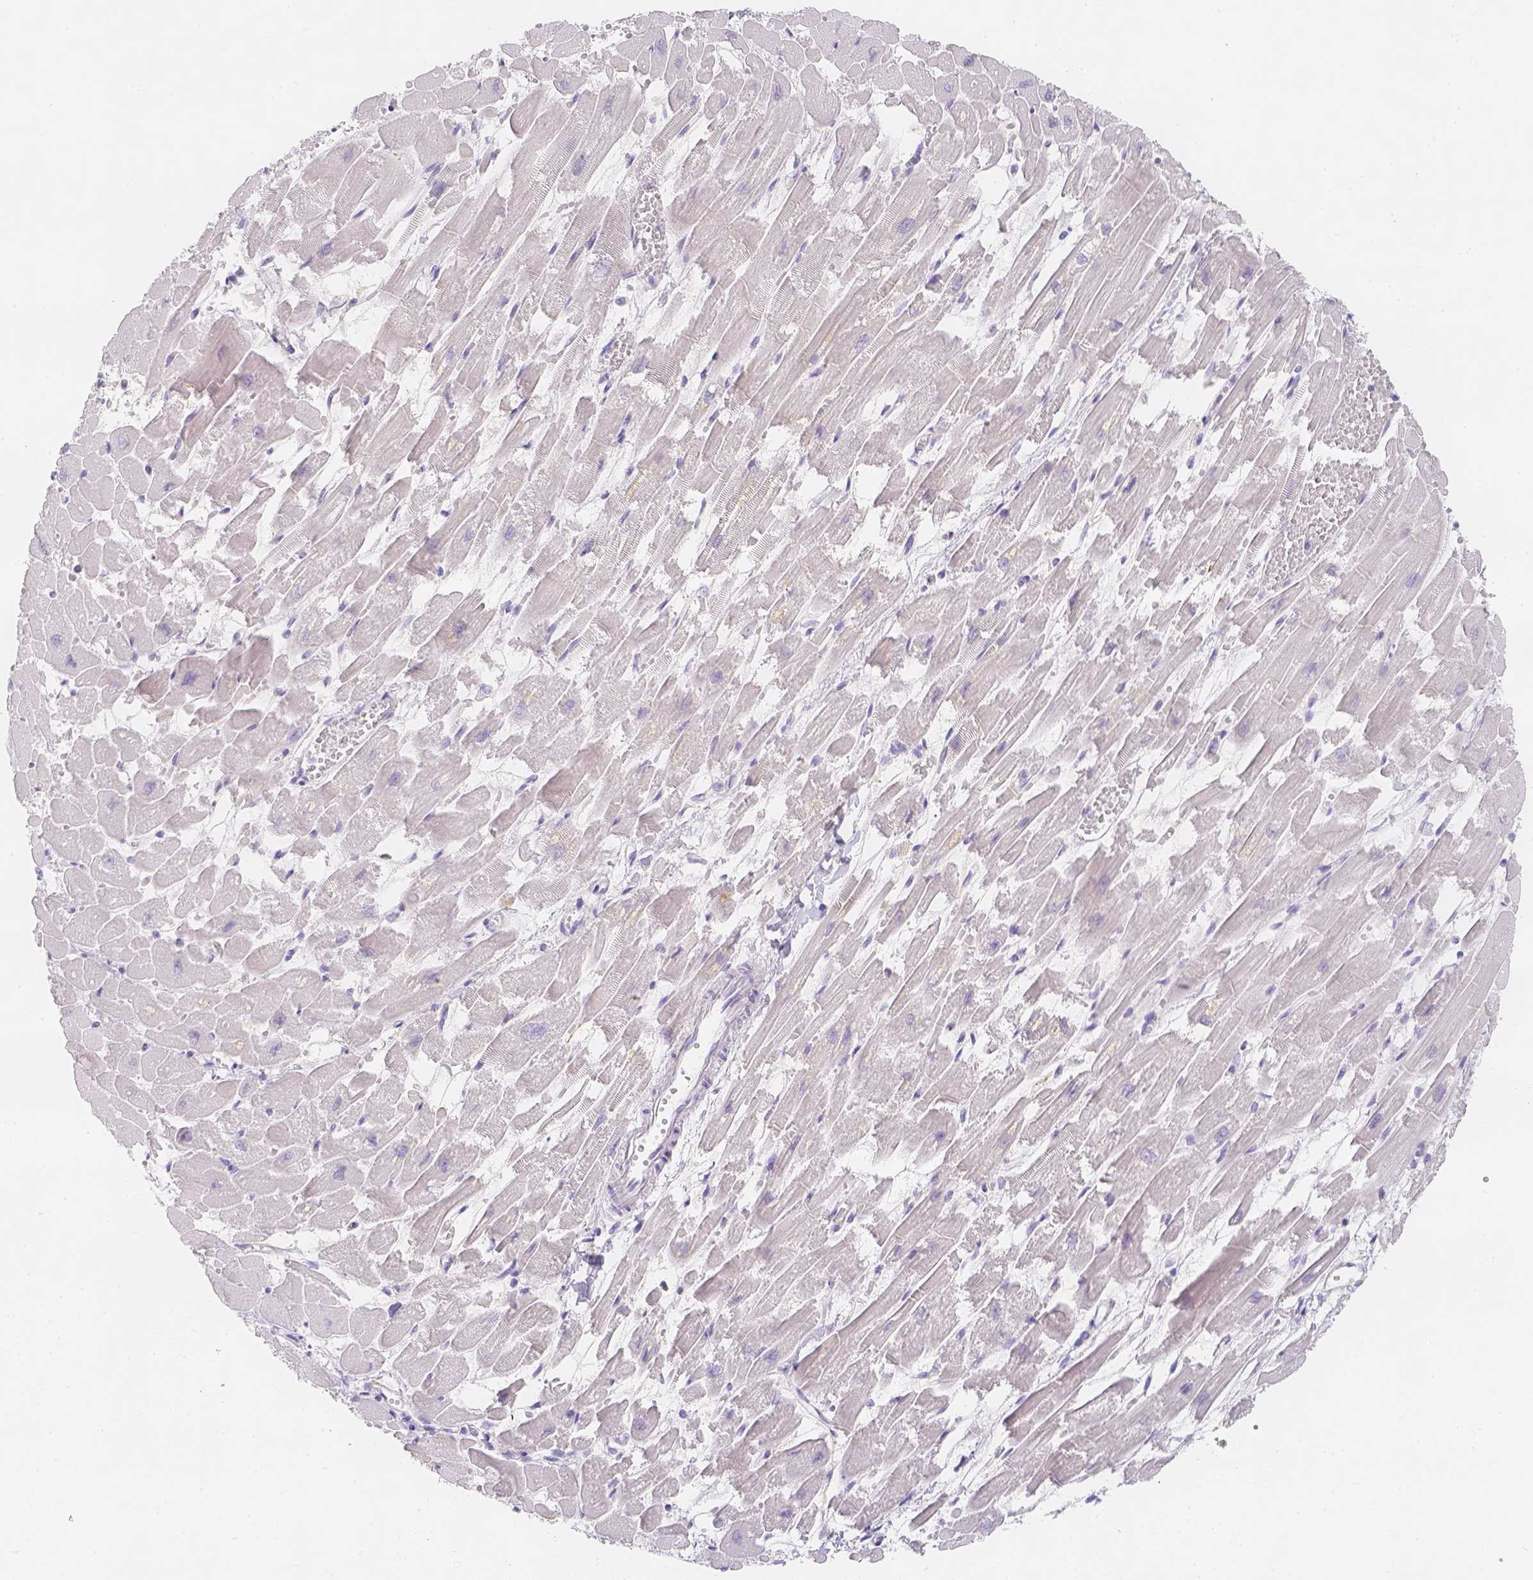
{"staining": {"intensity": "negative", "quantity": "none", "location": "none"}, "tissue": "heart muscle", "cell_type": "Cardiomyocytes", "image_type": "normal", "snomed": [{"axis": "morphology", "description": "Normal tissue, NOS"}, {"axis": "topography", "description": "Heart"}], "caption": "IHC of normal human heart muscle shows no positivity in cardiomyocytes.", "gene": "SLC18A1", "patient": {"sex": "female", "age": 52}}